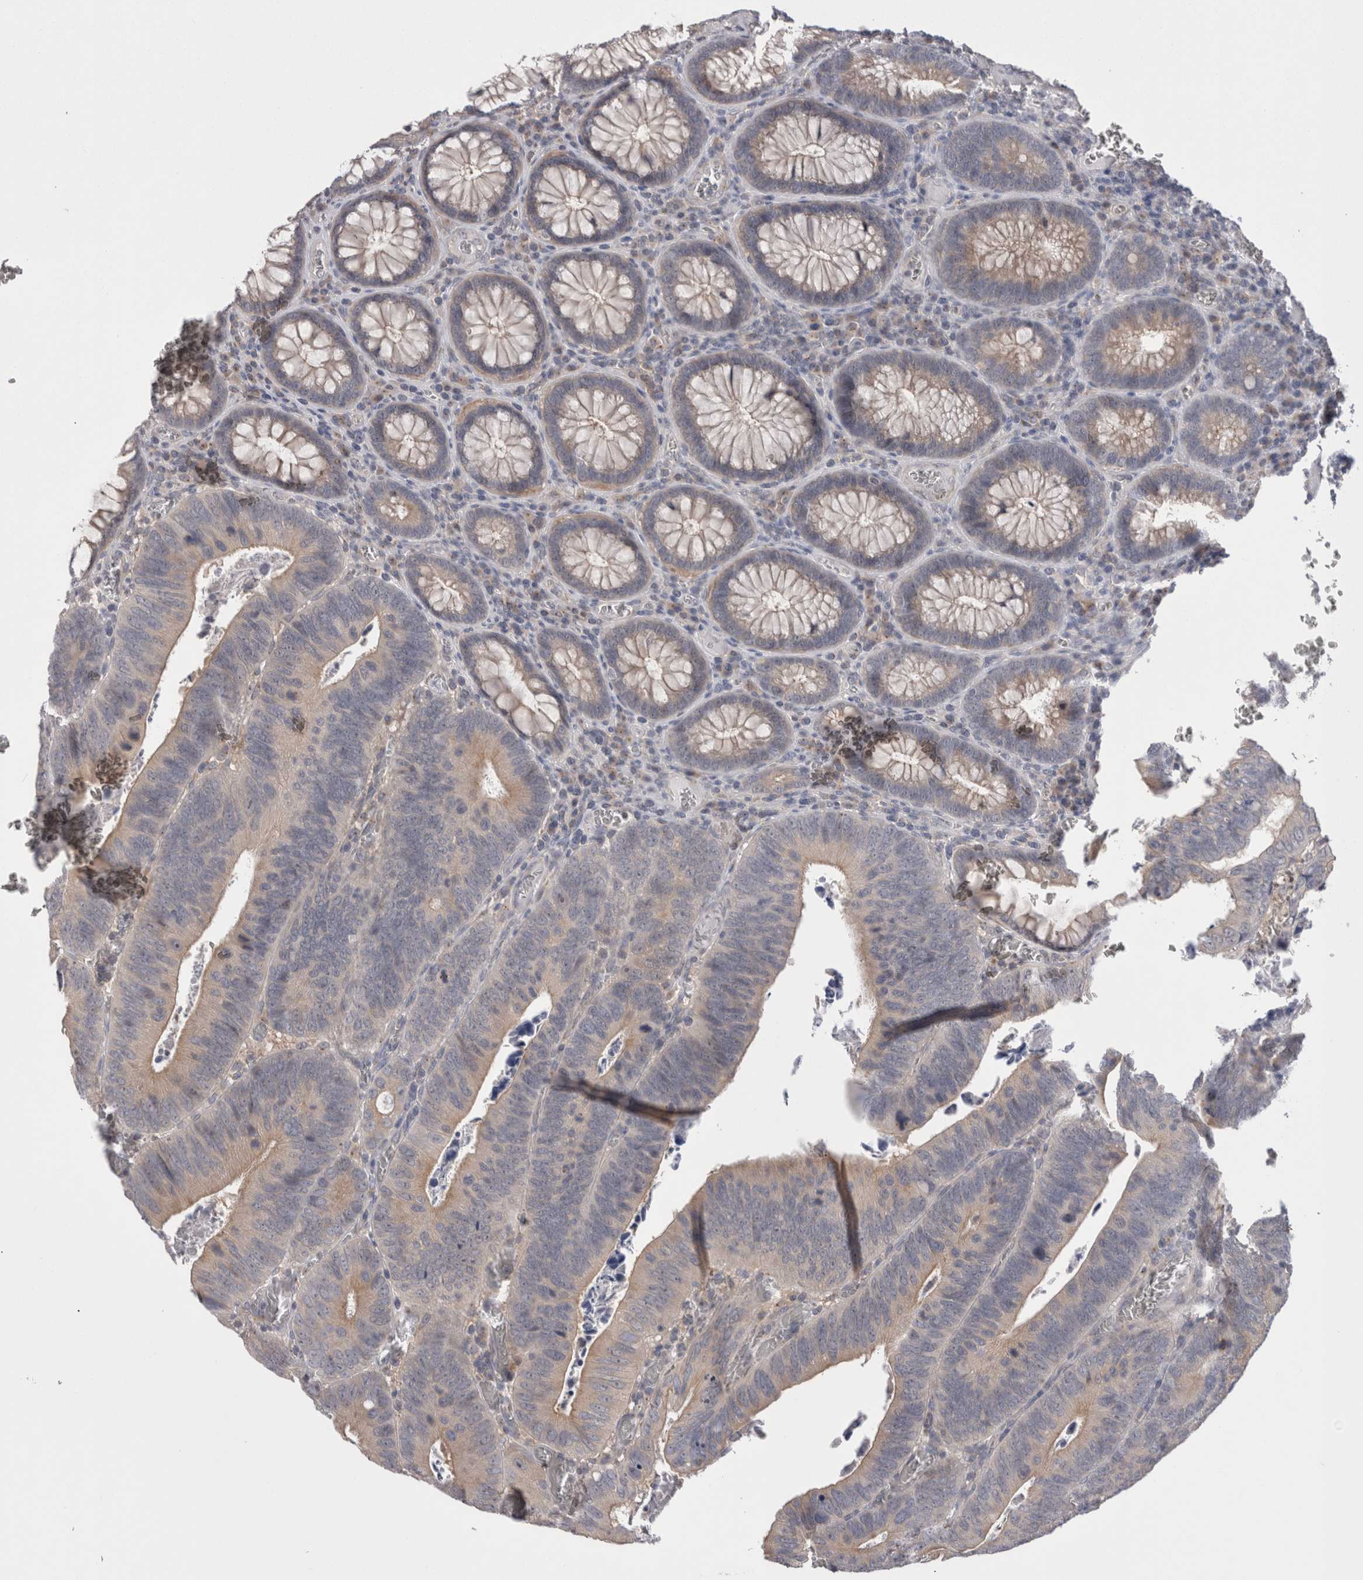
{"staining": {"intensity": "weak", "quantity": "<25%", "location": "cytoplasmic/membranous"}, "tissue": "colorectal cancer", "cell_type": "Tumor cells", "image_type": "cancer", "snomed": [{"axis": "morphology", "description": "Inflammation, NOS"}, {"axis": "morphology", "description": "Adenocarcinoma, NOS"}, {"axis": "topography", "description": "Colon"}], "caption": "Tumor cells show no significant expression in colorectal cancer (adenocarcinoma).", "gene": "DCTN6", "patient": {"sex": "male", "age": 72}}